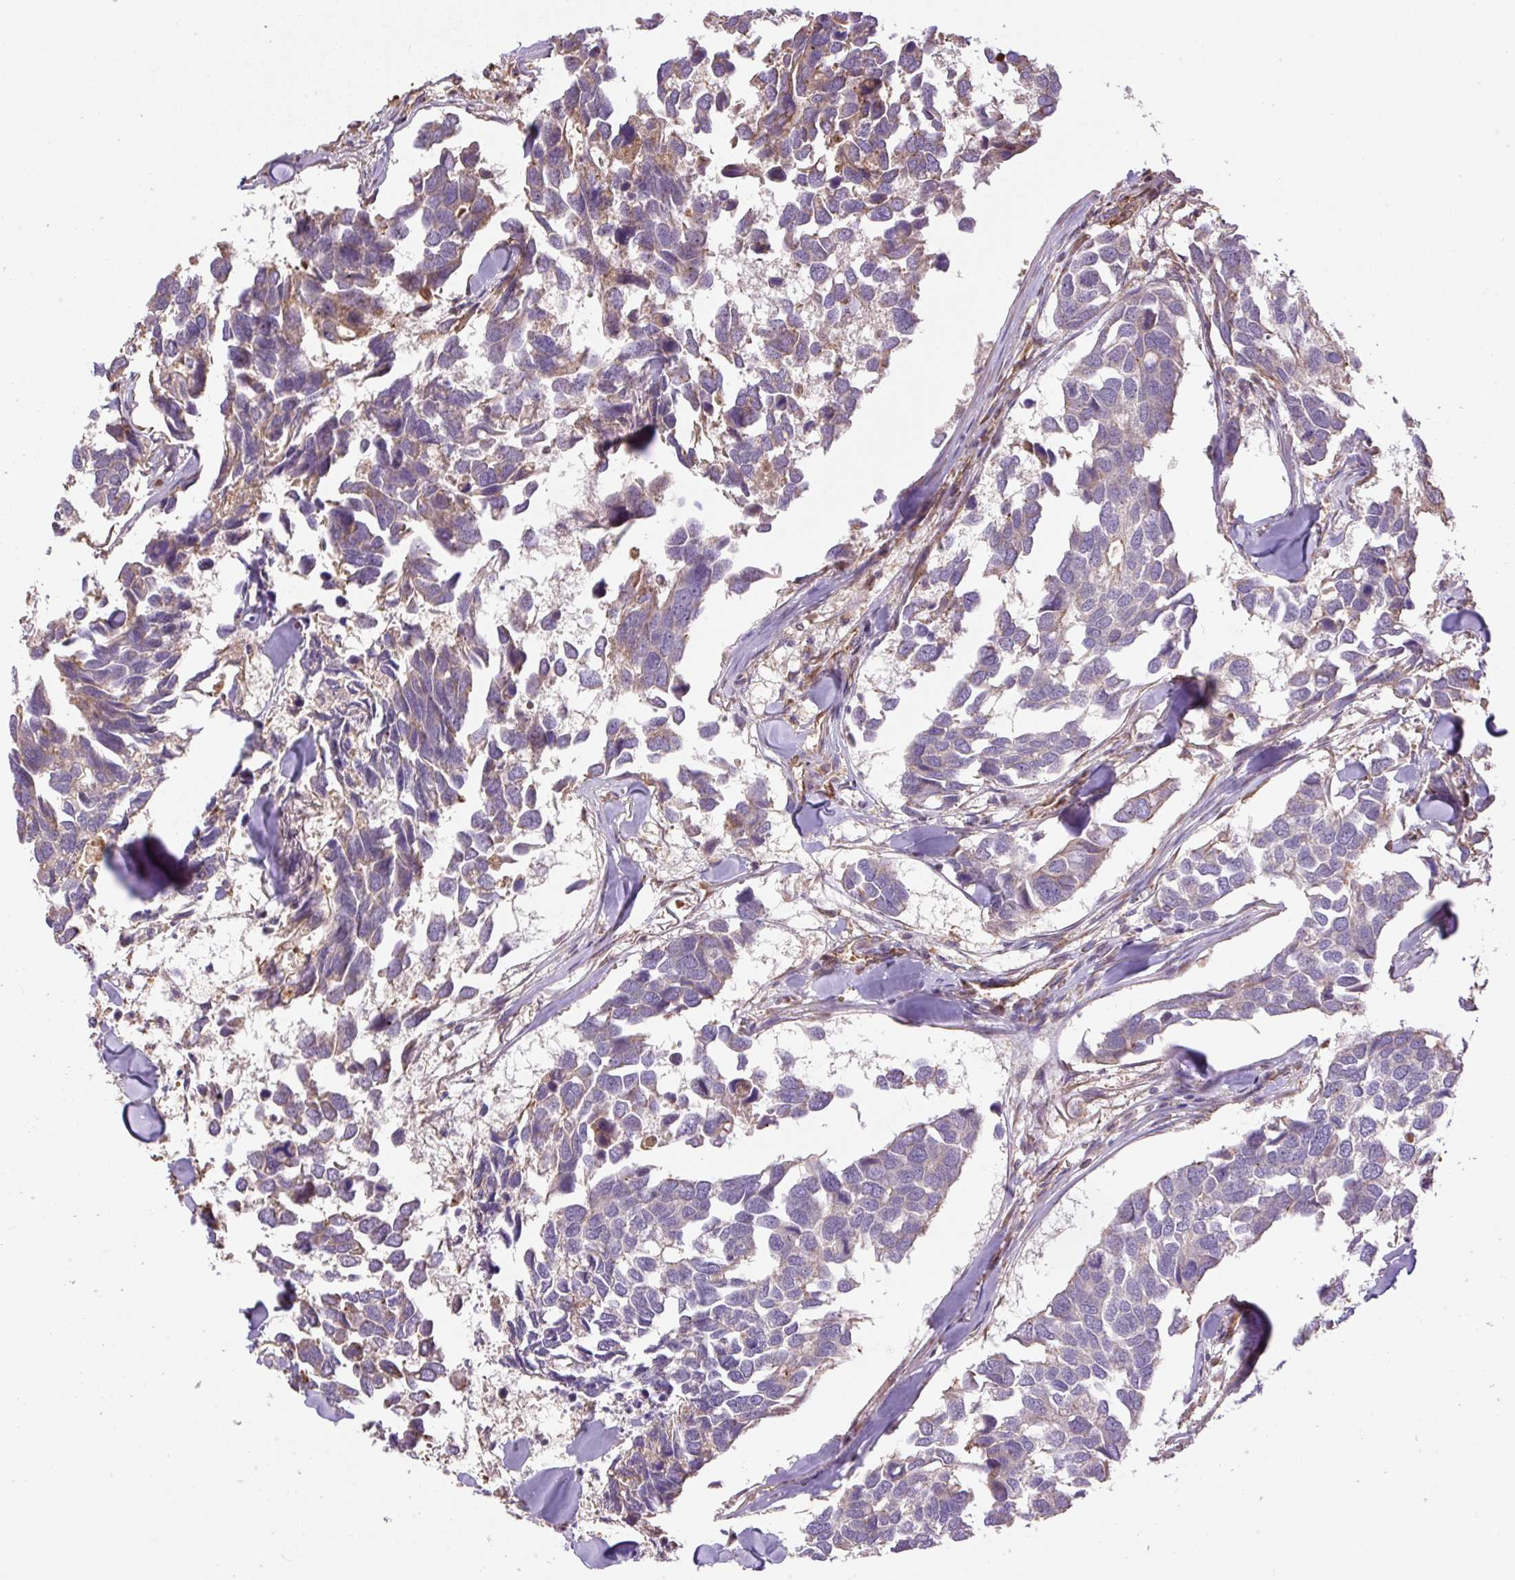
{"staining": {"intensity": "weak", "quantity": "<25%", "location": "cytoplasmic/membranous"}, "tissue": "breast cancer", "cell_type": "Tumor cells", "image_type": "cancer", "snomed": [{"axis": "morphology", "description": "Duct carcinoma"}, {"axis": "topography", "description": "Breast"}], "caption": "Breast cancer stained for a protein using IHC demonstrates no expression tumor cells.", "gene": "PPME1", "patient": {"sex": "female", "age": 83}}